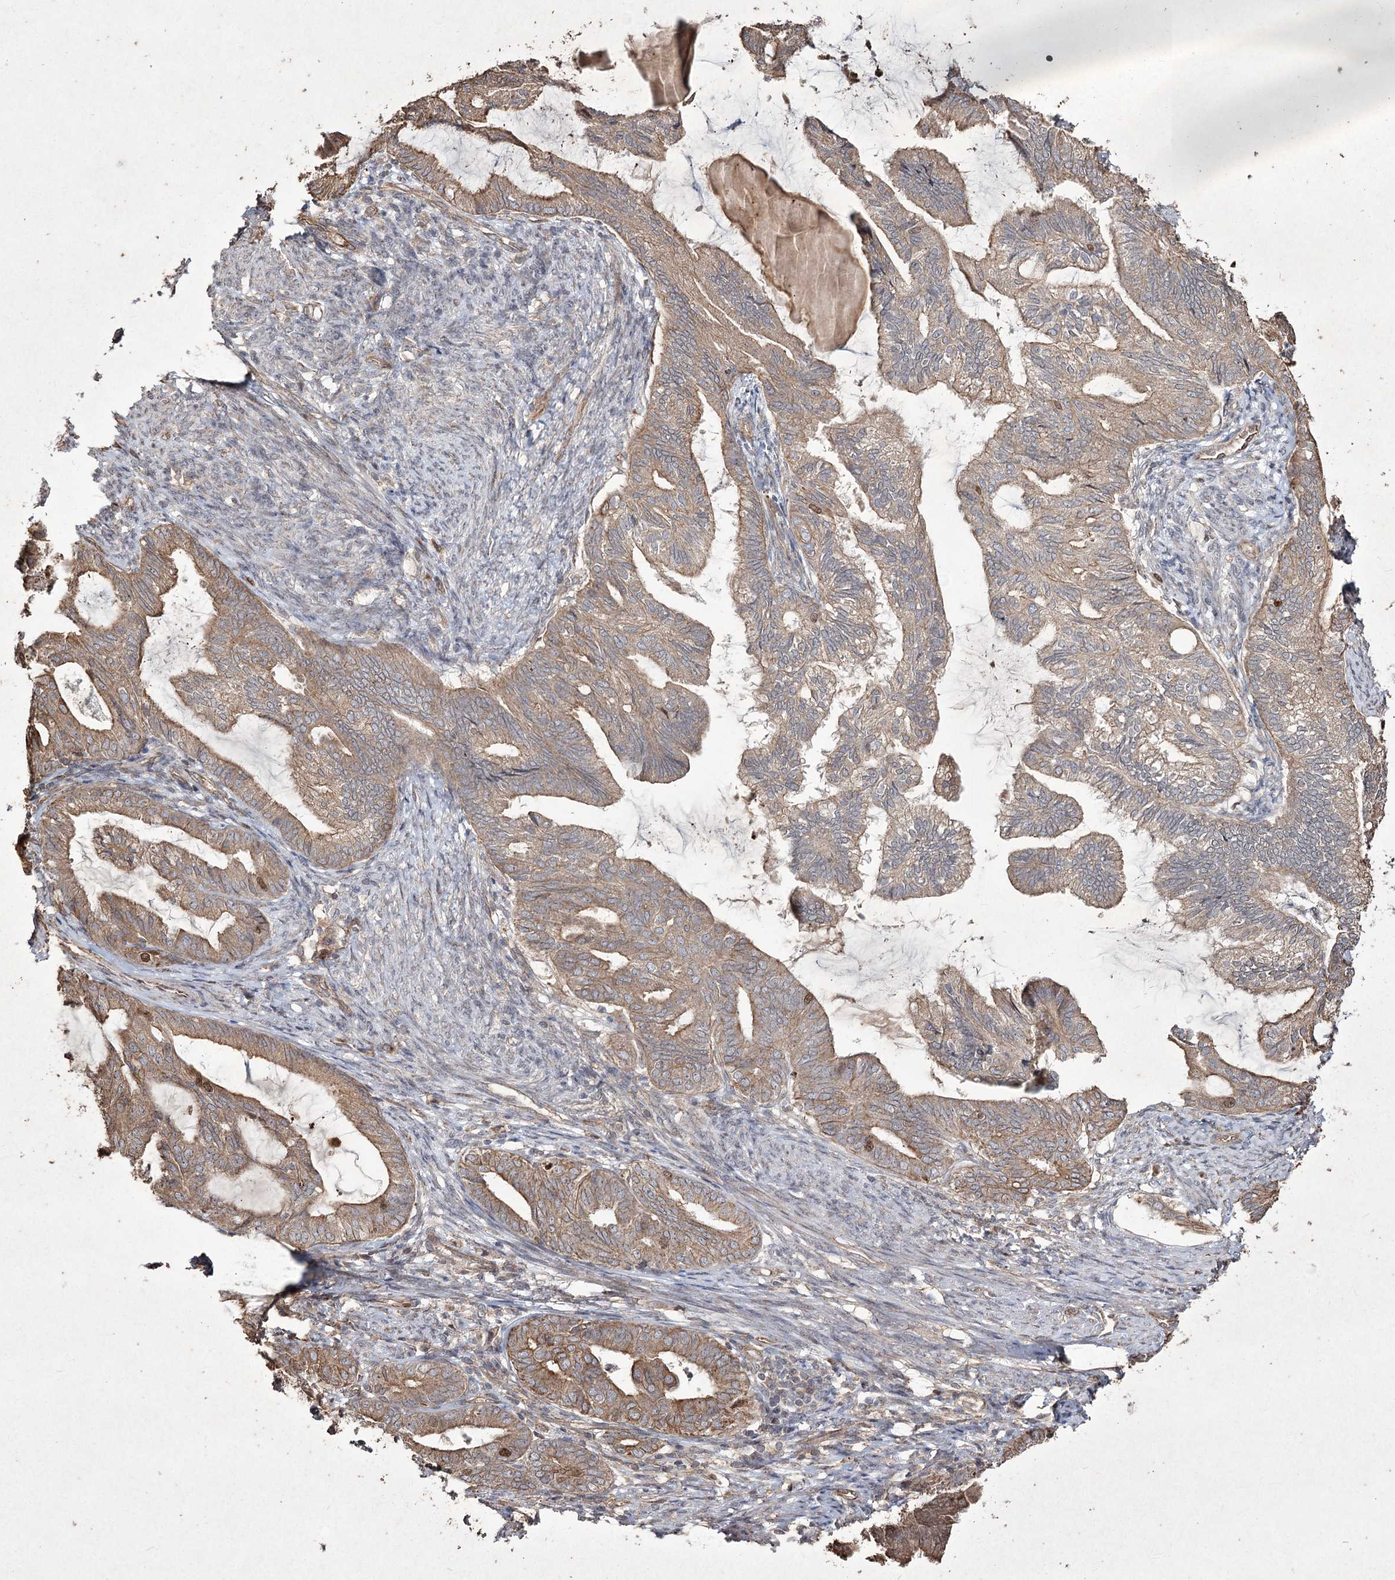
{"staining": {"intensity": "moderate", "quantity": ">75%", "location": "cytoplasmic/membranous"}, "tissue": "endometrial cancer", "cell_type": "Tumor cells", "image_type": "cancer", "snomed": [{"axis": "morphology", "description": "Adenocarcinoma, NOS"}, {"axis": "topography", "description": "Endometrium"}], "caption": "DAB (3,3'-diaminobenzidine) immunohistochemical staining of endometrial cancer (adenocarcinoma) displays moderate cytoplasmic/membranous protein expression in about >75% of tumor cells.", "gene": "PRC1", "patient": {"sex": "female", "age": 86}}